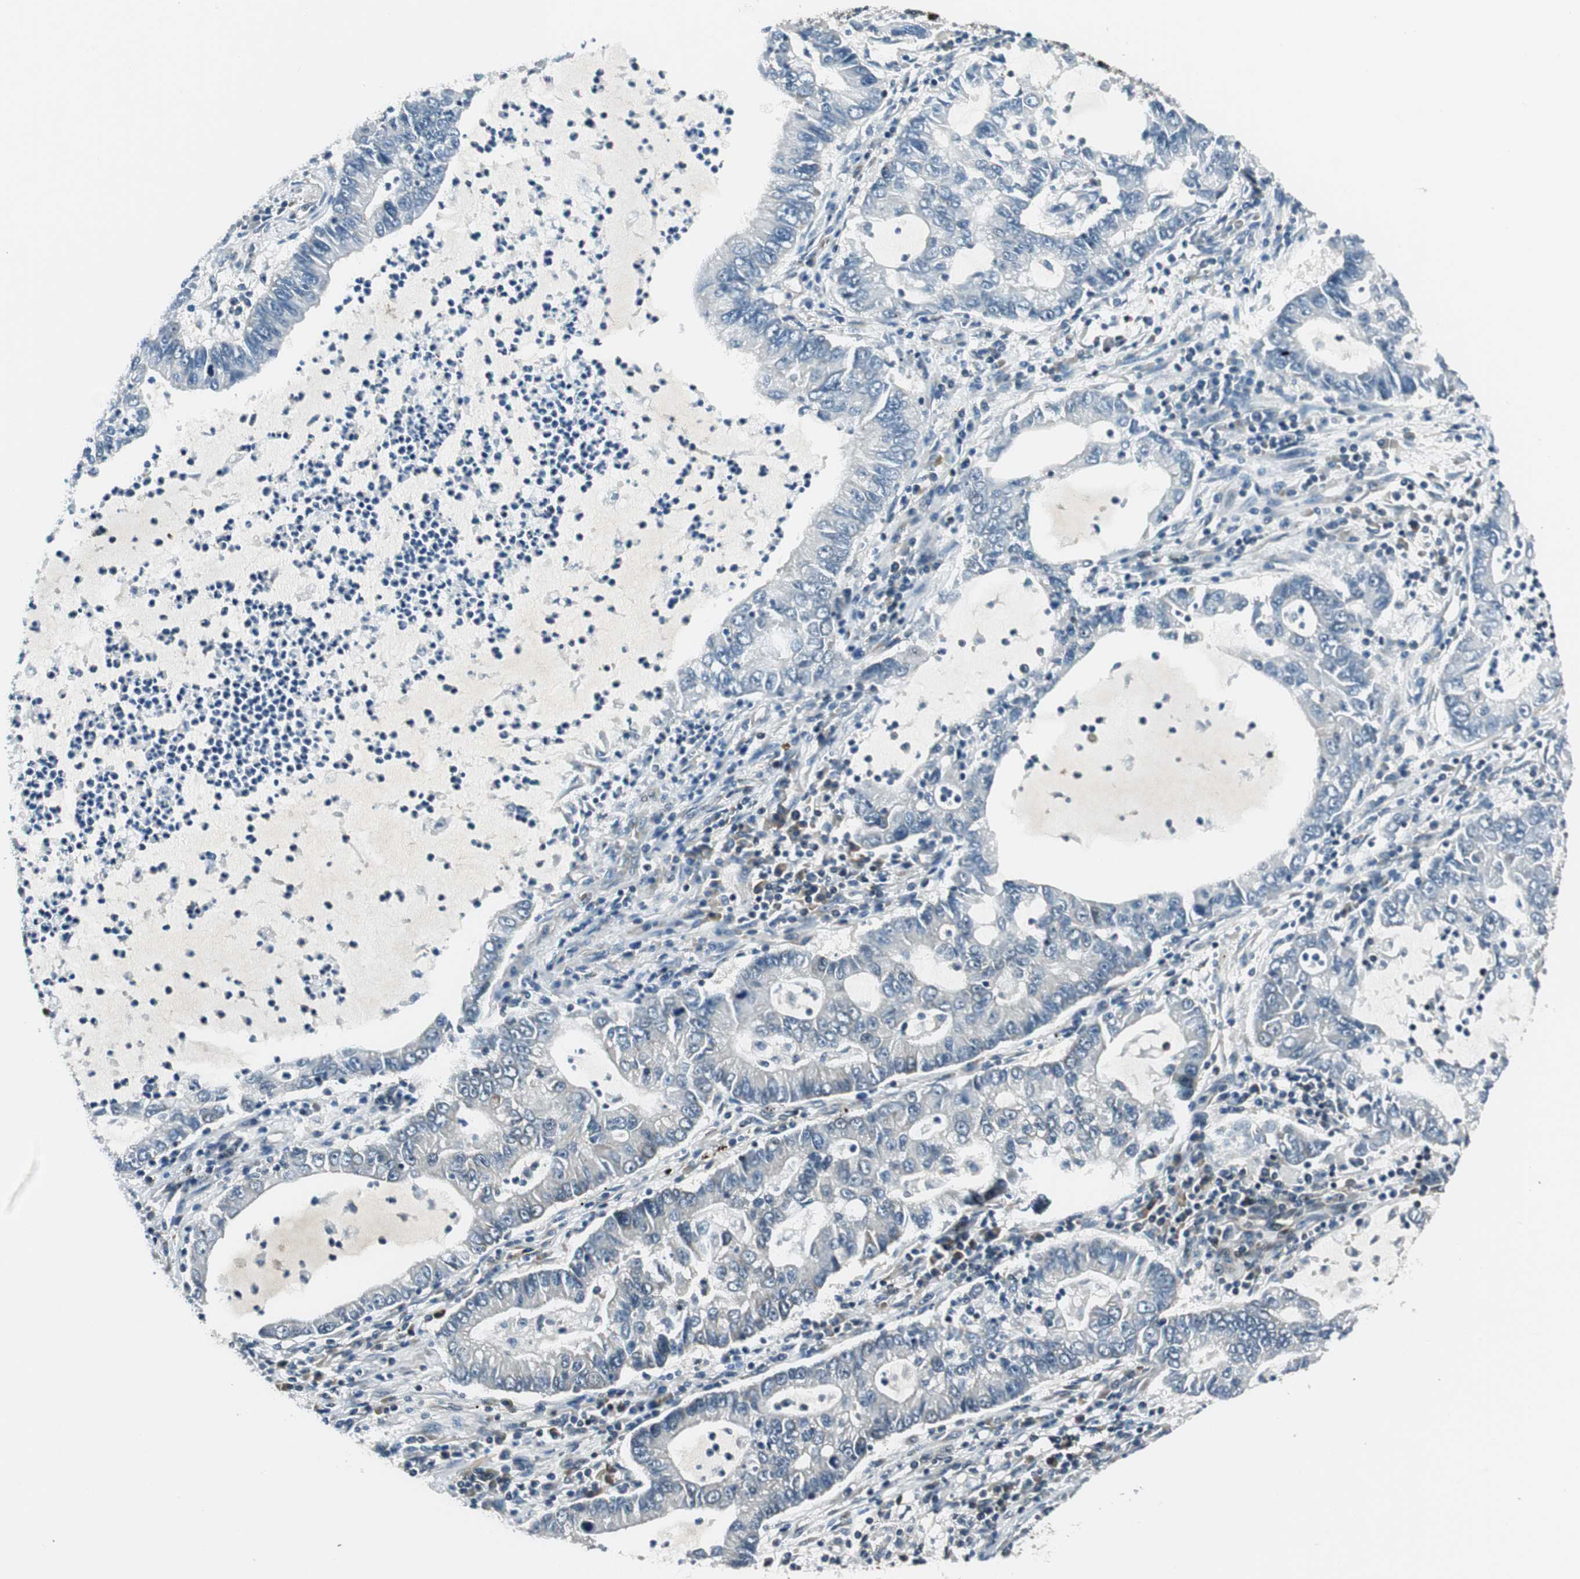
{"staining": {"intensity": "weak", "quantity": "<25%", "location": "cytoplasmic/membranous"}, "tissue": "lung cancer", "cell_type": "Tumor cells", "image_type": "cancer", "snomed": [{"axis": "morphology", "description": "Adenocarcinoma, NOS"}, {"axis": "topography", "description": "Lung"}], "caption": "DAB (3,3'-diaminobenzidine) immunohistochemical staining of lung cancer shows no significant staining in tumor cells.", "gene": "RING1", "patient": {"sex": "female", "age": 51}}